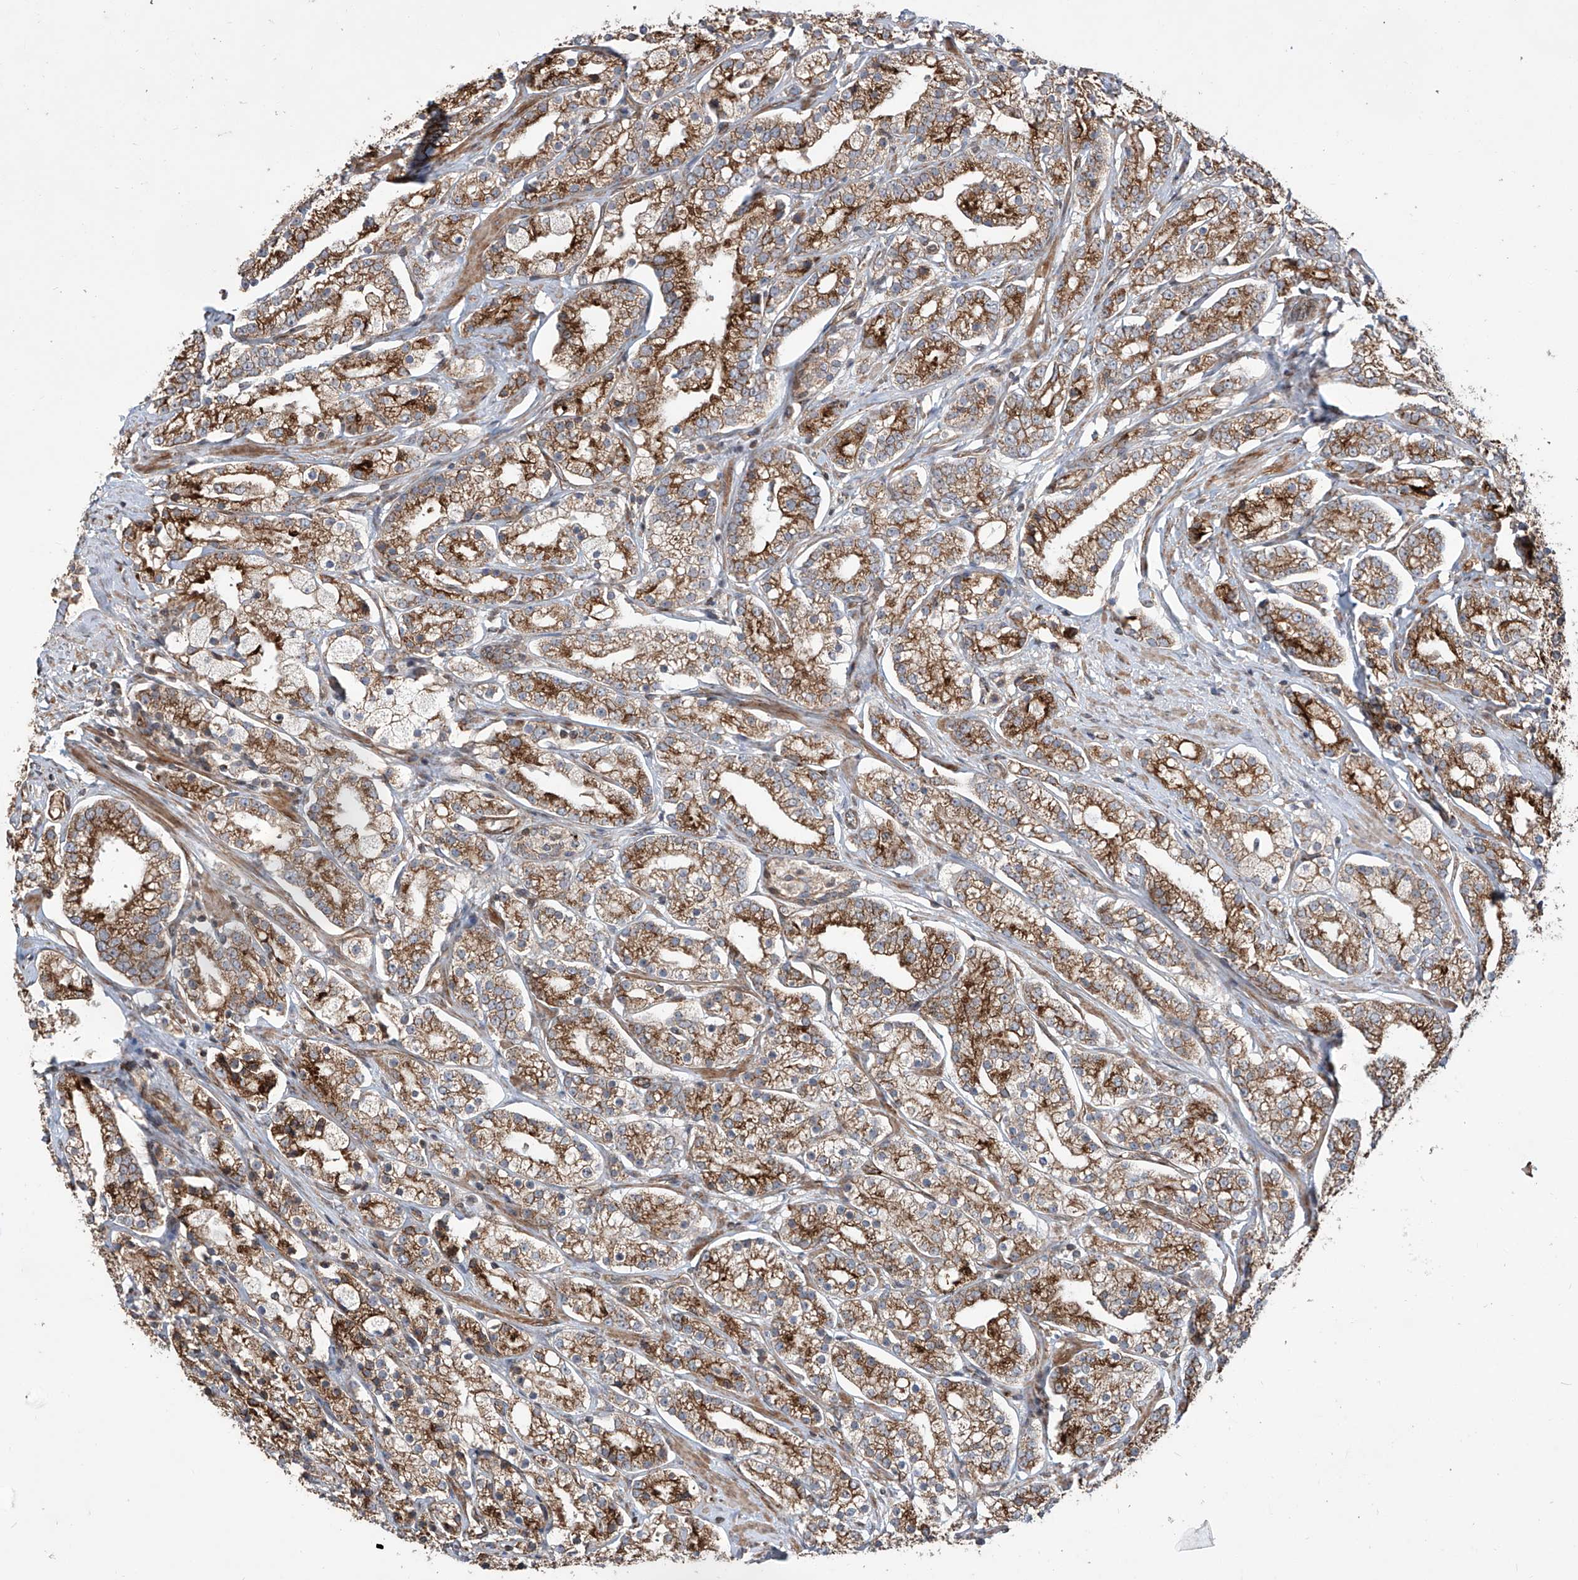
{"staining": {"intensity": "strong", "quantity": "25%-75%", "location": "cytoplasmic/membranous"}, "tissue": "prostate cancer", "cell_type": "Tumor cells", "image_type": "cancer", "snomed": [{"axis": "morphology", "description": "Adenocarcinoma, High grade"}, {"axis": "topography", "description": "Prostate"}], "caption": "A high-resolution photomicrograph shows IHC staining of prostate cancer (high-grade adenocarcinoma), which shows strong cytoplasmic/membranous staining in about 25%-75% of tumor cells.", "gene": "APAF1", "patient": {"sex": "male", "age": 69}}